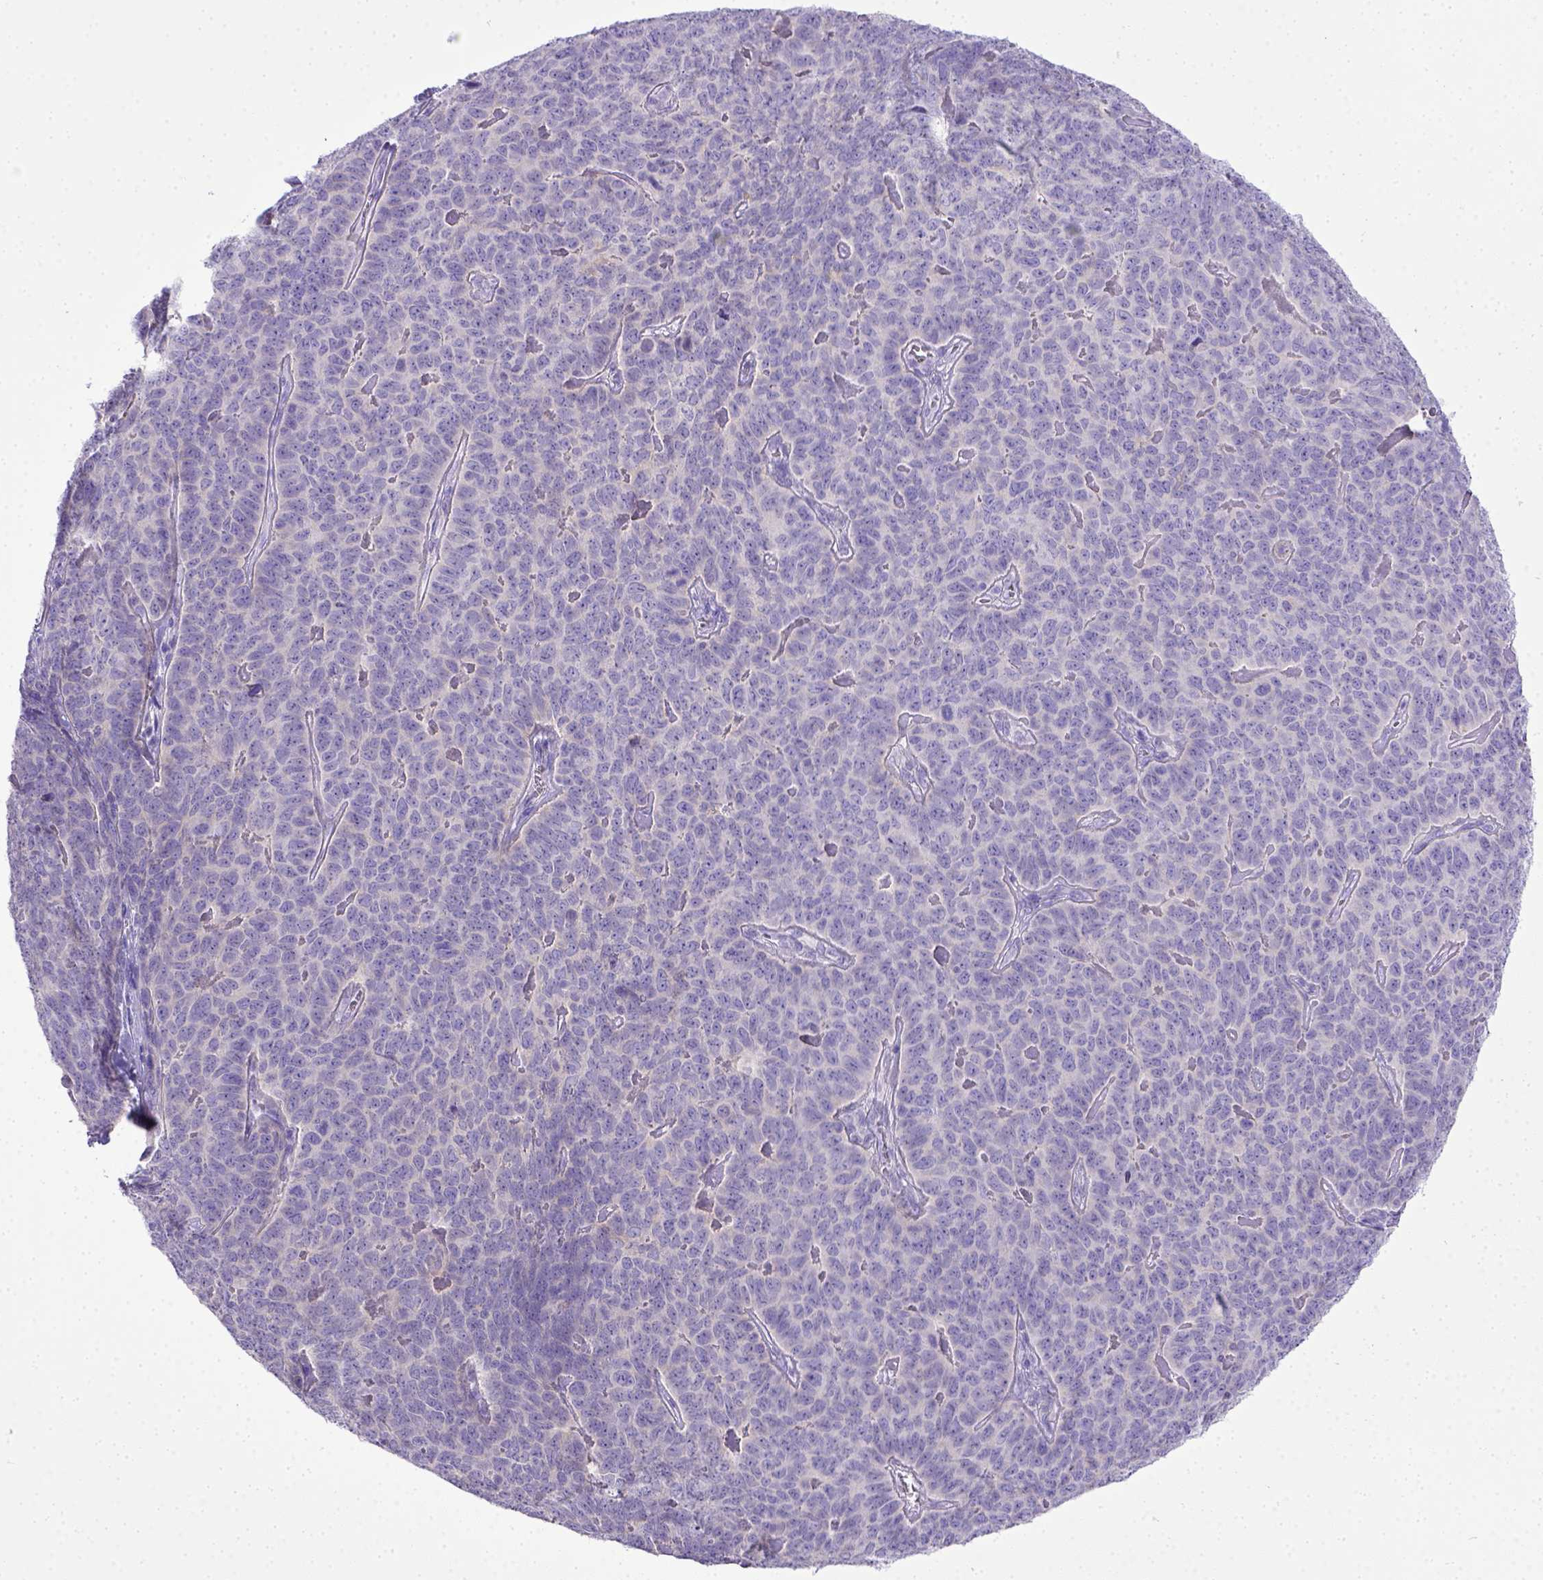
{"staining": {"intensity": "negative", "quantity": "none", "location": "none"}, "tissue": "skin cancer", "cell_type": "Tumor cells", "image_type": "cancer", "snomed": [{"axis": "morphology", "description": "Squamous cell carcinoma, NOS"}, {"axis": "topography", "description": "Skin"}, {"axis": "topography", "description": "Anal"}], "caption": "Immunohistochemistry (IHC) of squamous cell carcinoma (skin) exhibits no expression in tumor cells.", "gene": "BTN1A1", "patient": {"sex": "female", "age": 51}}